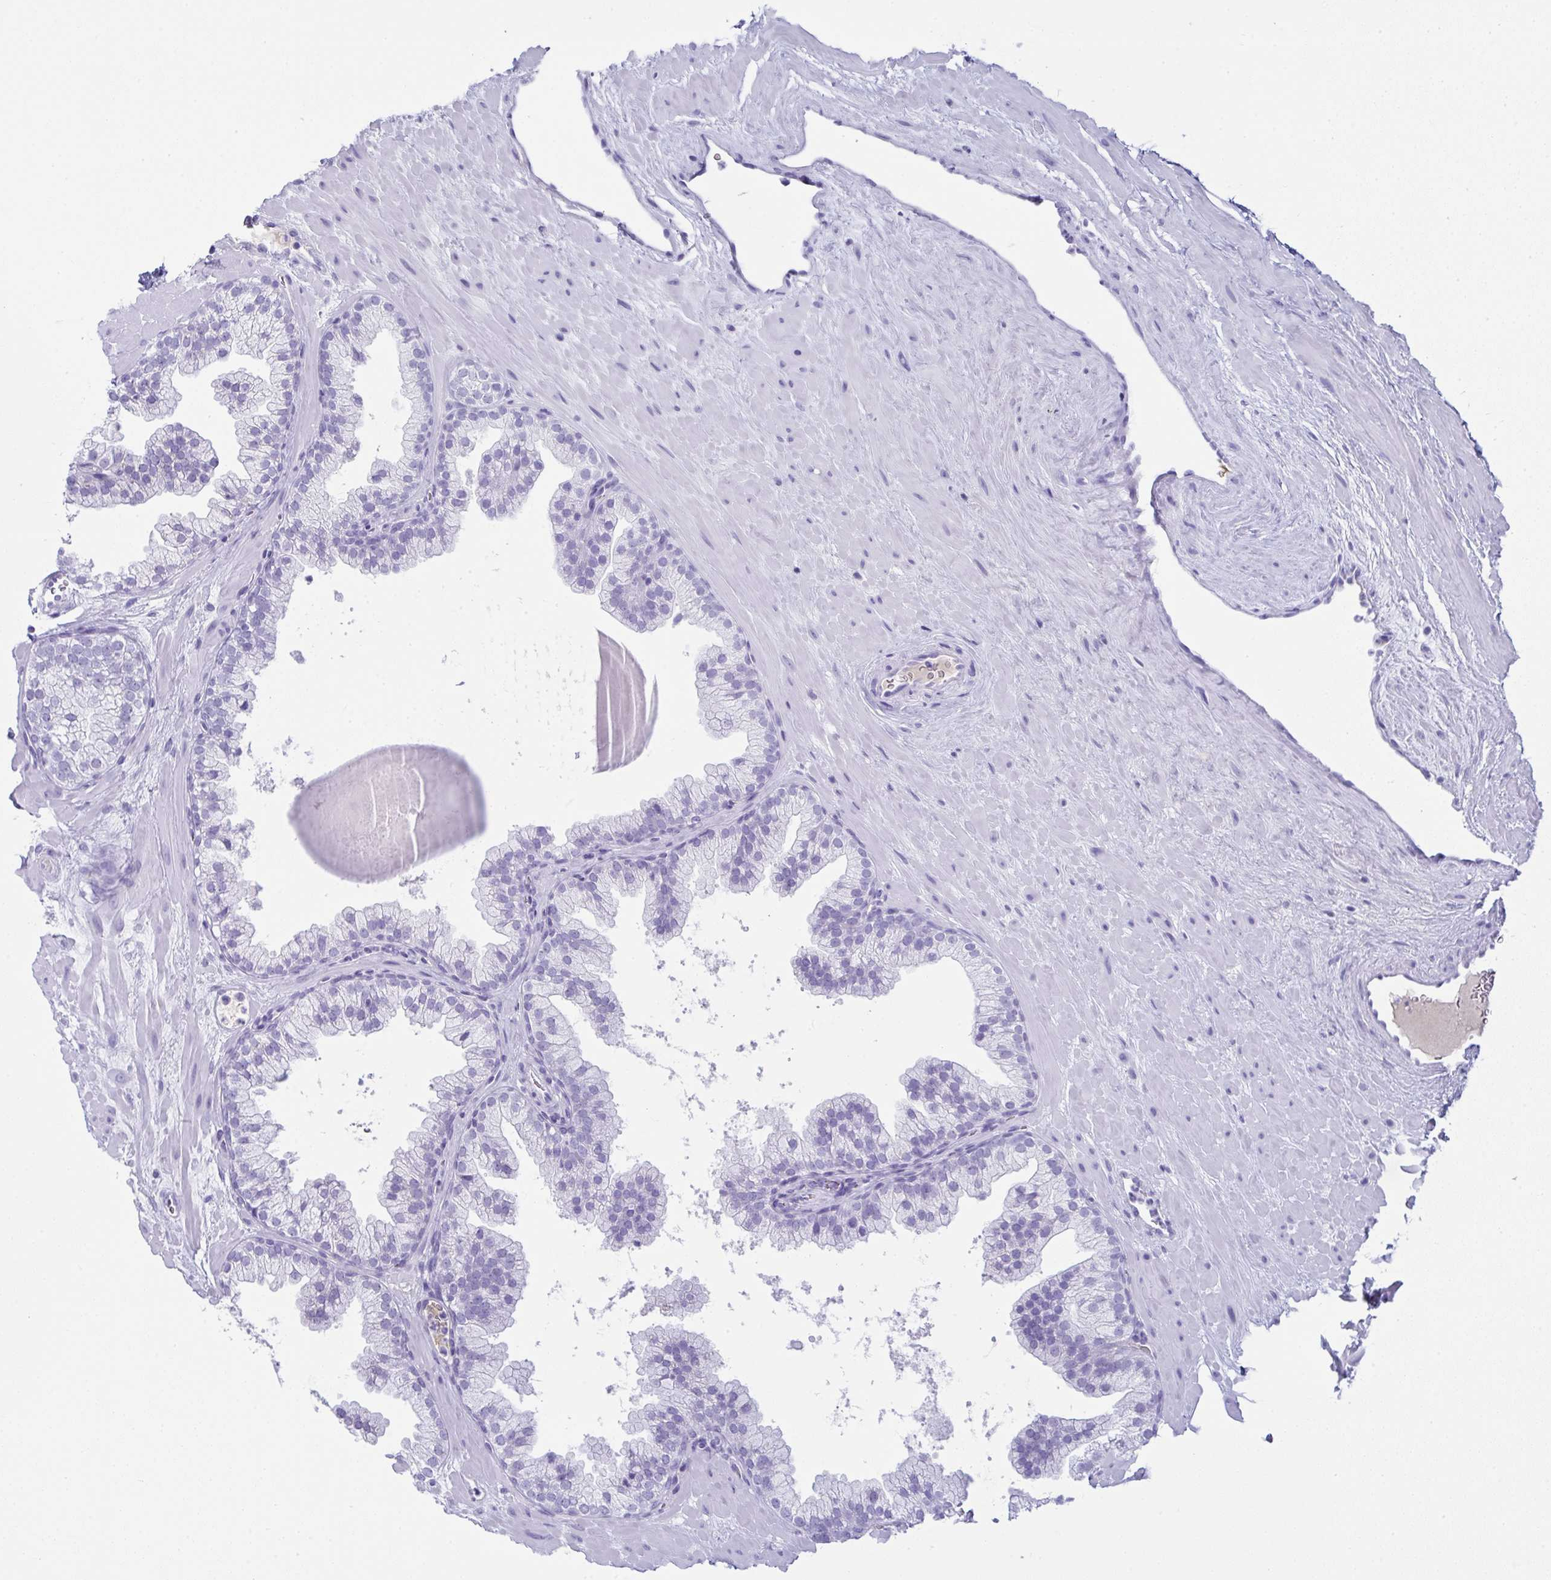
{"staining": {"intensity": "negative", "quantity": "none", "location": "none"}, "tissue": "prostate", "cell_type": "Glandular cells", "image_type": "normal", "snomed": [{"axis": "morphology", "description": "Normal tissue, NOS"}, {"axis": "topography", "description": "Prostate"}, {"axis": "topography", "description": "Peripheral nerve tissue"}], "caption": "This is a histopathology image of immunohistochemistry staining of benign prostate, which shows no expression in glandular cells. (Brightfield microscopy of DAB immunohistochemistry at high magnification).", "gene": "JCHAIN", "patient": {"sex": "male", "age": 61}}